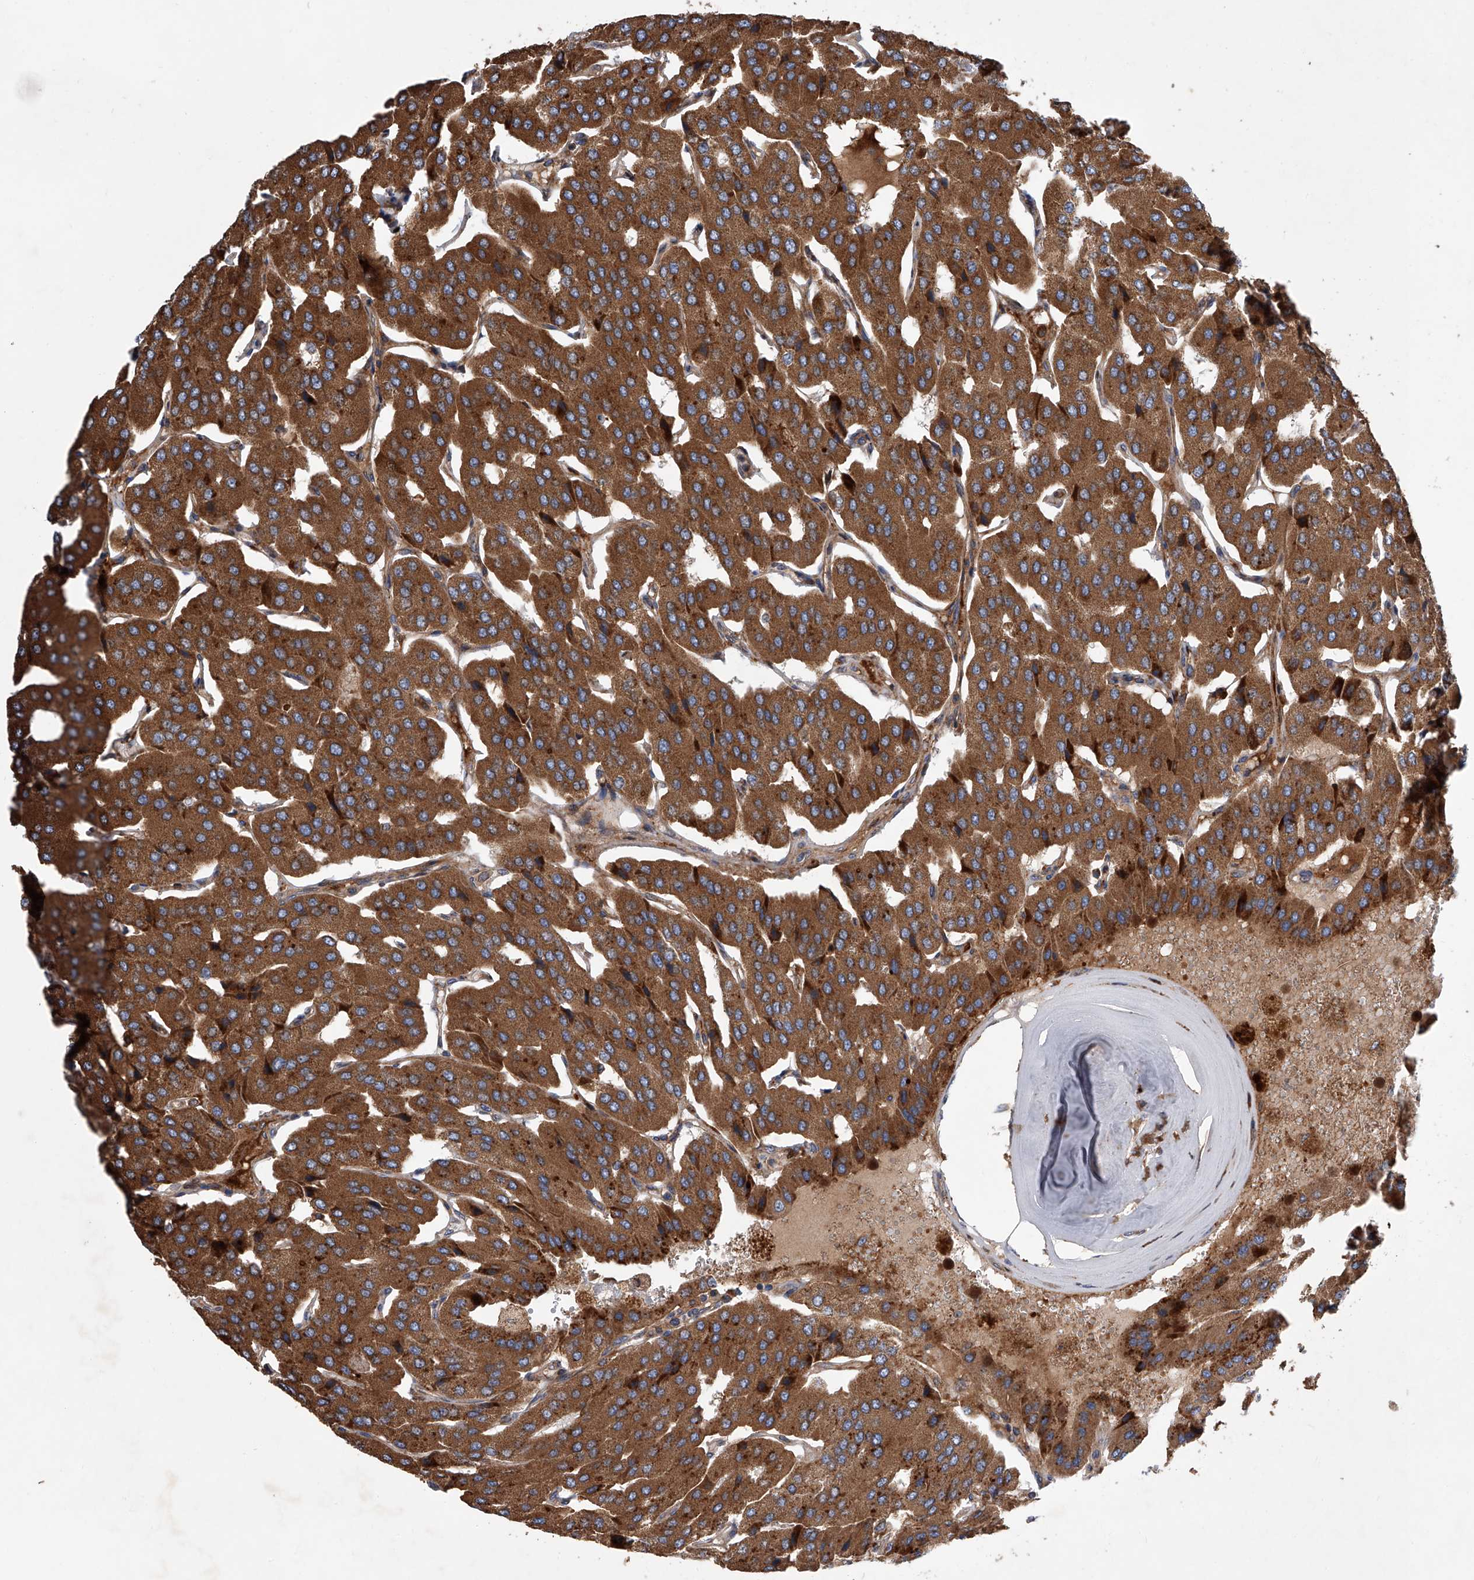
{"staining": {"intensity": "moderate", "quantity": ">75%", "location": "cytoplasmic/membranous"}, "tissue": "parathyroid gland", "cell_type": "Glandular cells", "image_type": "normal", "snomed": [{"axis": "morphology", "description": "Normal tissue, NOS"}, {"axis": "morphology", "description": "Adenoma, NOS"}, {"axis": "topography", "description": "Parathyroid gland"}], "caption": "Human parathyroid gland stained with a brown dye reveals moderate cytoplasmic/membranous positive staining in about >75% of glandular cells.", "gene": "USP47", "patient": {"sex": "female", "age": 86}}